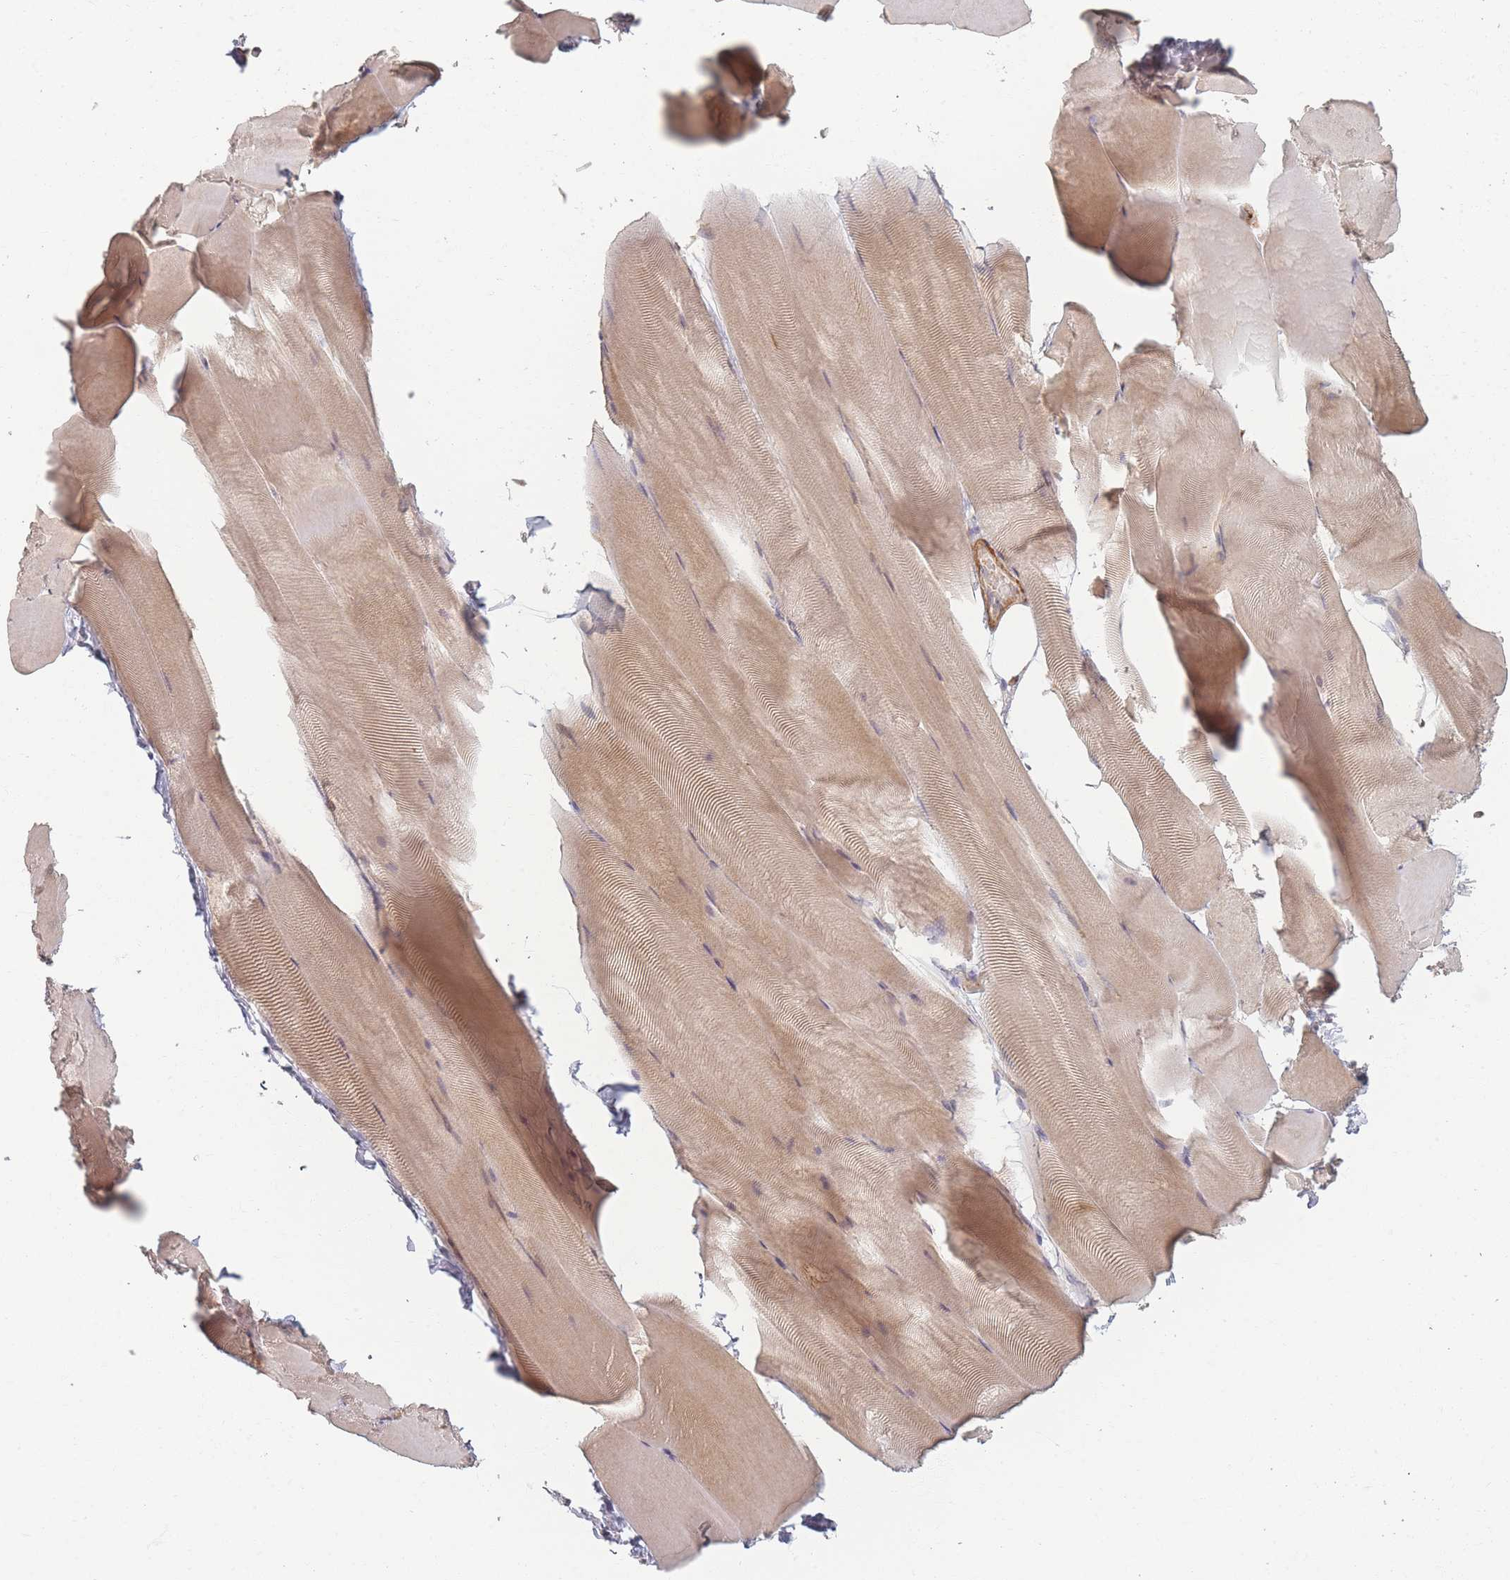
{"staining": {"intensity": "moderate", "quantity": "25%-75%", "location": "cytoplasmic/membranous"}, "tissue": "skeletal muscle", "cell_type": "Myocytes", "image_type": "normal", "snomed": [{"axis": "morphology", "description": "Normal tissue, NOS"}, {"axis": "topography", "description": "Skeletal muscle"}], "caption": "A high-resolution histopathology image shows immunohistochemistry (IHC) staining of normal skeletal muscle, which displays moderate cytoplasmic/membranous positivity in approximately 25%-75% of myocytes.", "gene": "MRPS6", "patient": {"sex": "female", "age": 64}}